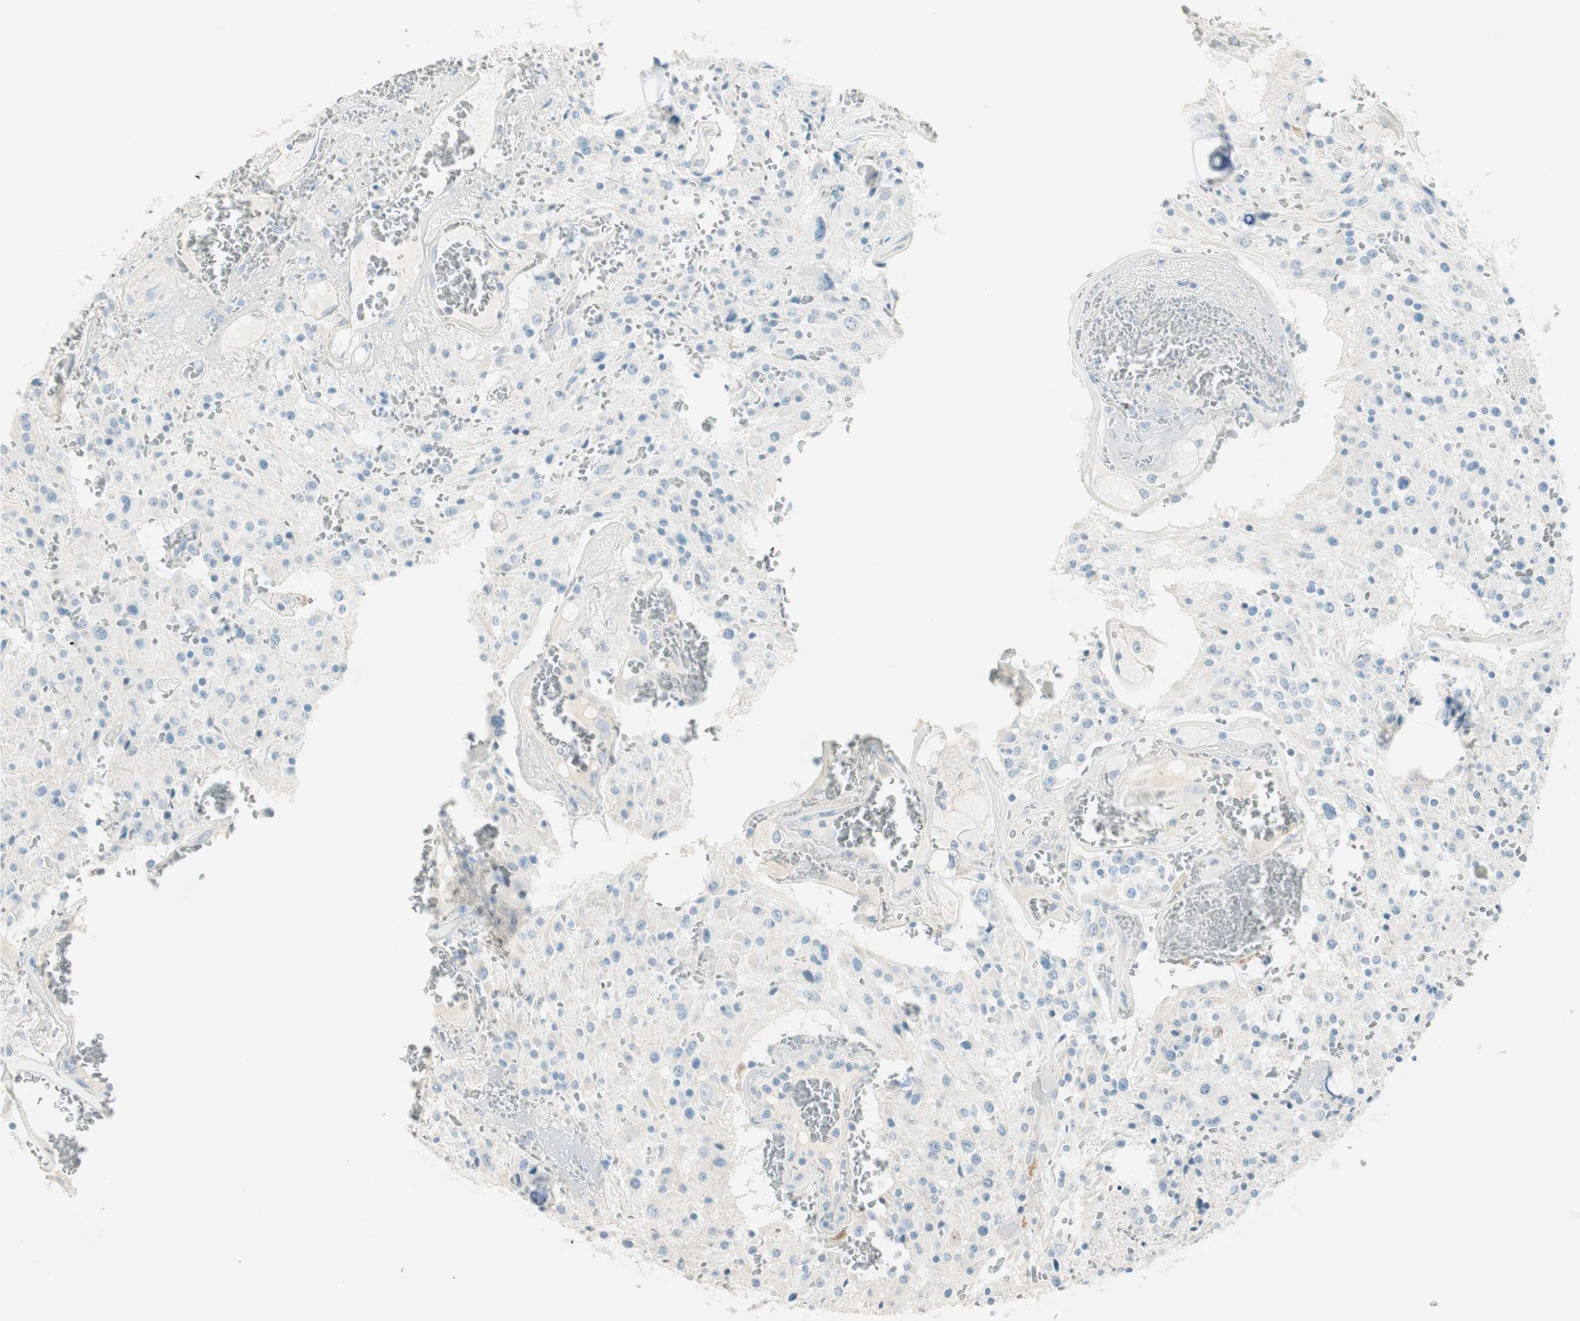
{"staining": {"intensity": "negative", "quantity": "none", "location": "none"}, "tissue": "glioma", "cell_type": "Tumor cells", "image_type": "cancer", "snomed": [{"axis": "morphology", "description": "Glioma, malignant, Low grade"}, {"axis": "topography", "description": "Brain"}], "caption": "There is no significant positivity in tumor cells of glioma.", "gene": "HPGD", "patient": {"sex": "male", "age": 58}}